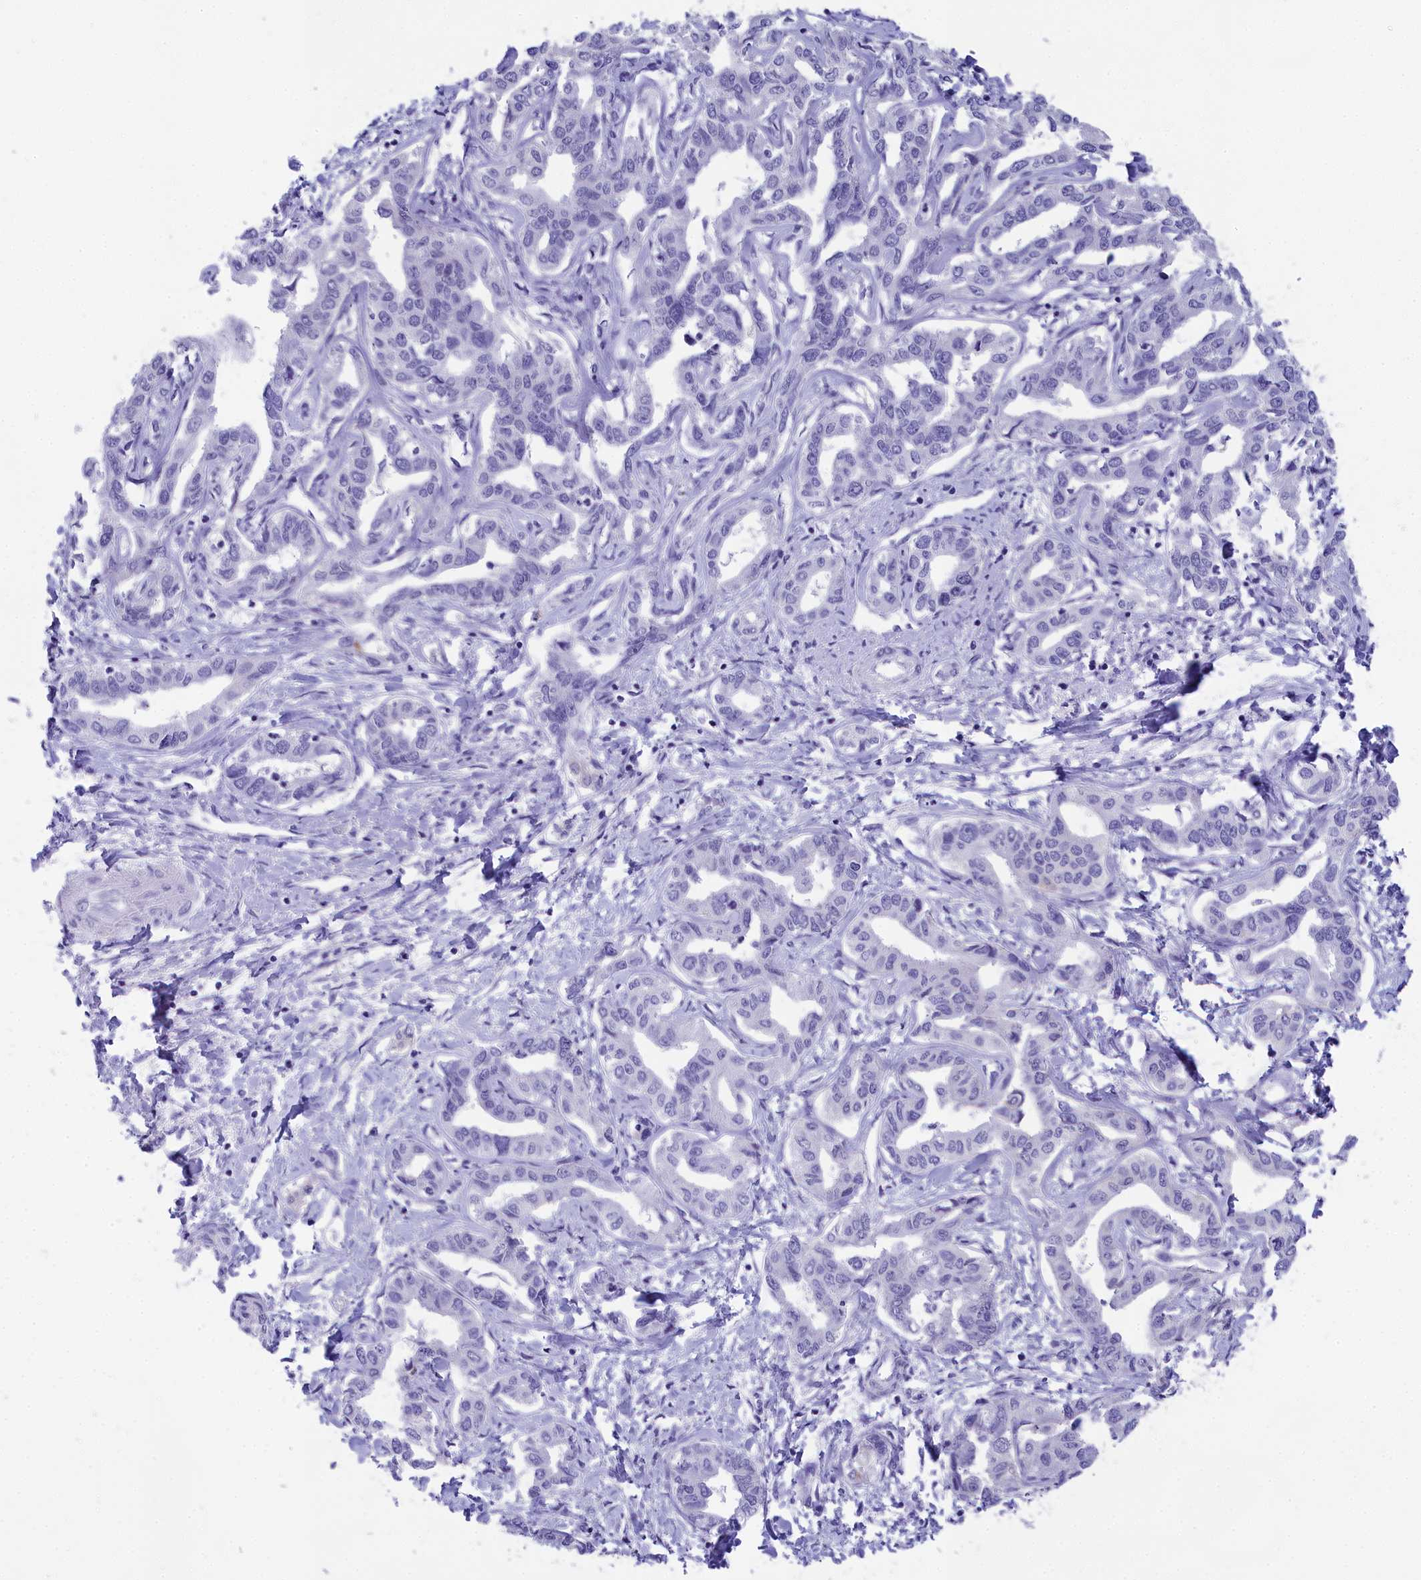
{"staining": {"intensity": "negative", "quantity": "none", "location": "none"}, "tissue": "liver cancer", "cell_type": "Tumor cells", "image_type": "cancer", "snomed": [{"axis": "morphology", "description": "Cholangiocarcinoma"}, {"axis": "topography", "description": "Liver"}], "caption": "There is no significant staining in tumor cells of liver cholangiocarcinoma. Brightfield microscopy of immunohistochemistry stained with DAB (3,3'-diaminobenzidine) (brown) and hematoxylin (blue), captured at high magnification.", "gene": "TACSTD2", "patient": {"sex": "male", "age": 59}}